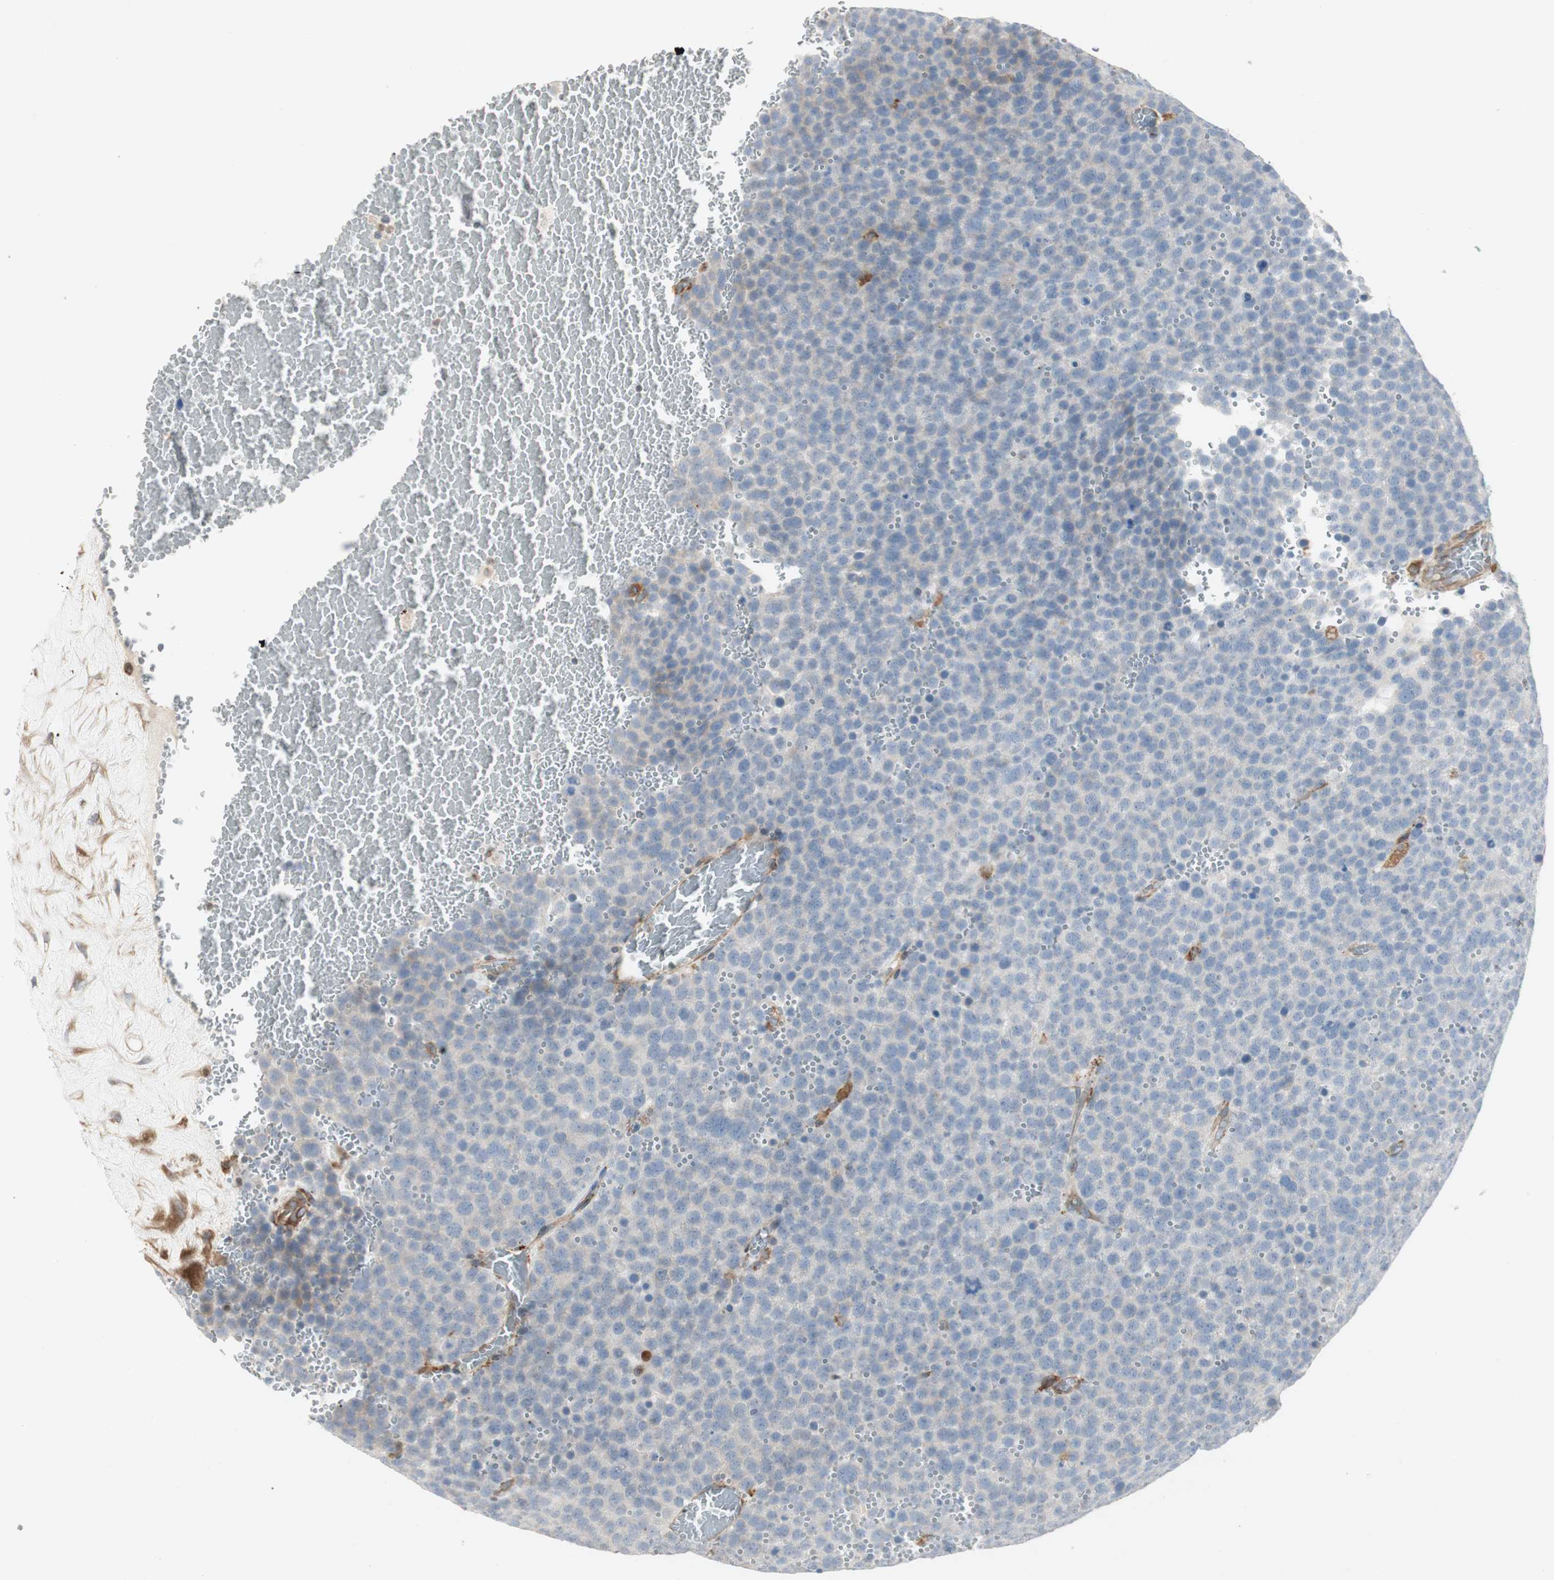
{"staining": {"intensity": "weak", "quantity": "25%-75%", "location": "cytoplasmic/membranous"}, "tissue": "testis cancer", "cell_type": "Tumor cells", "image_type": "cancer", "snomed": [{"axis": "morphology", "description": "Seminoma, NOS"}, {"axis": "topography", "description": "Testis"}], "caption": "Immunohistochemical staining of human testis seminoma reveals weak cytoplasmic/membranous protein expression in about 25%-75% of tumor cells.", "gene": "H6PD", "patient": {"sex": "male", "age": 71}}